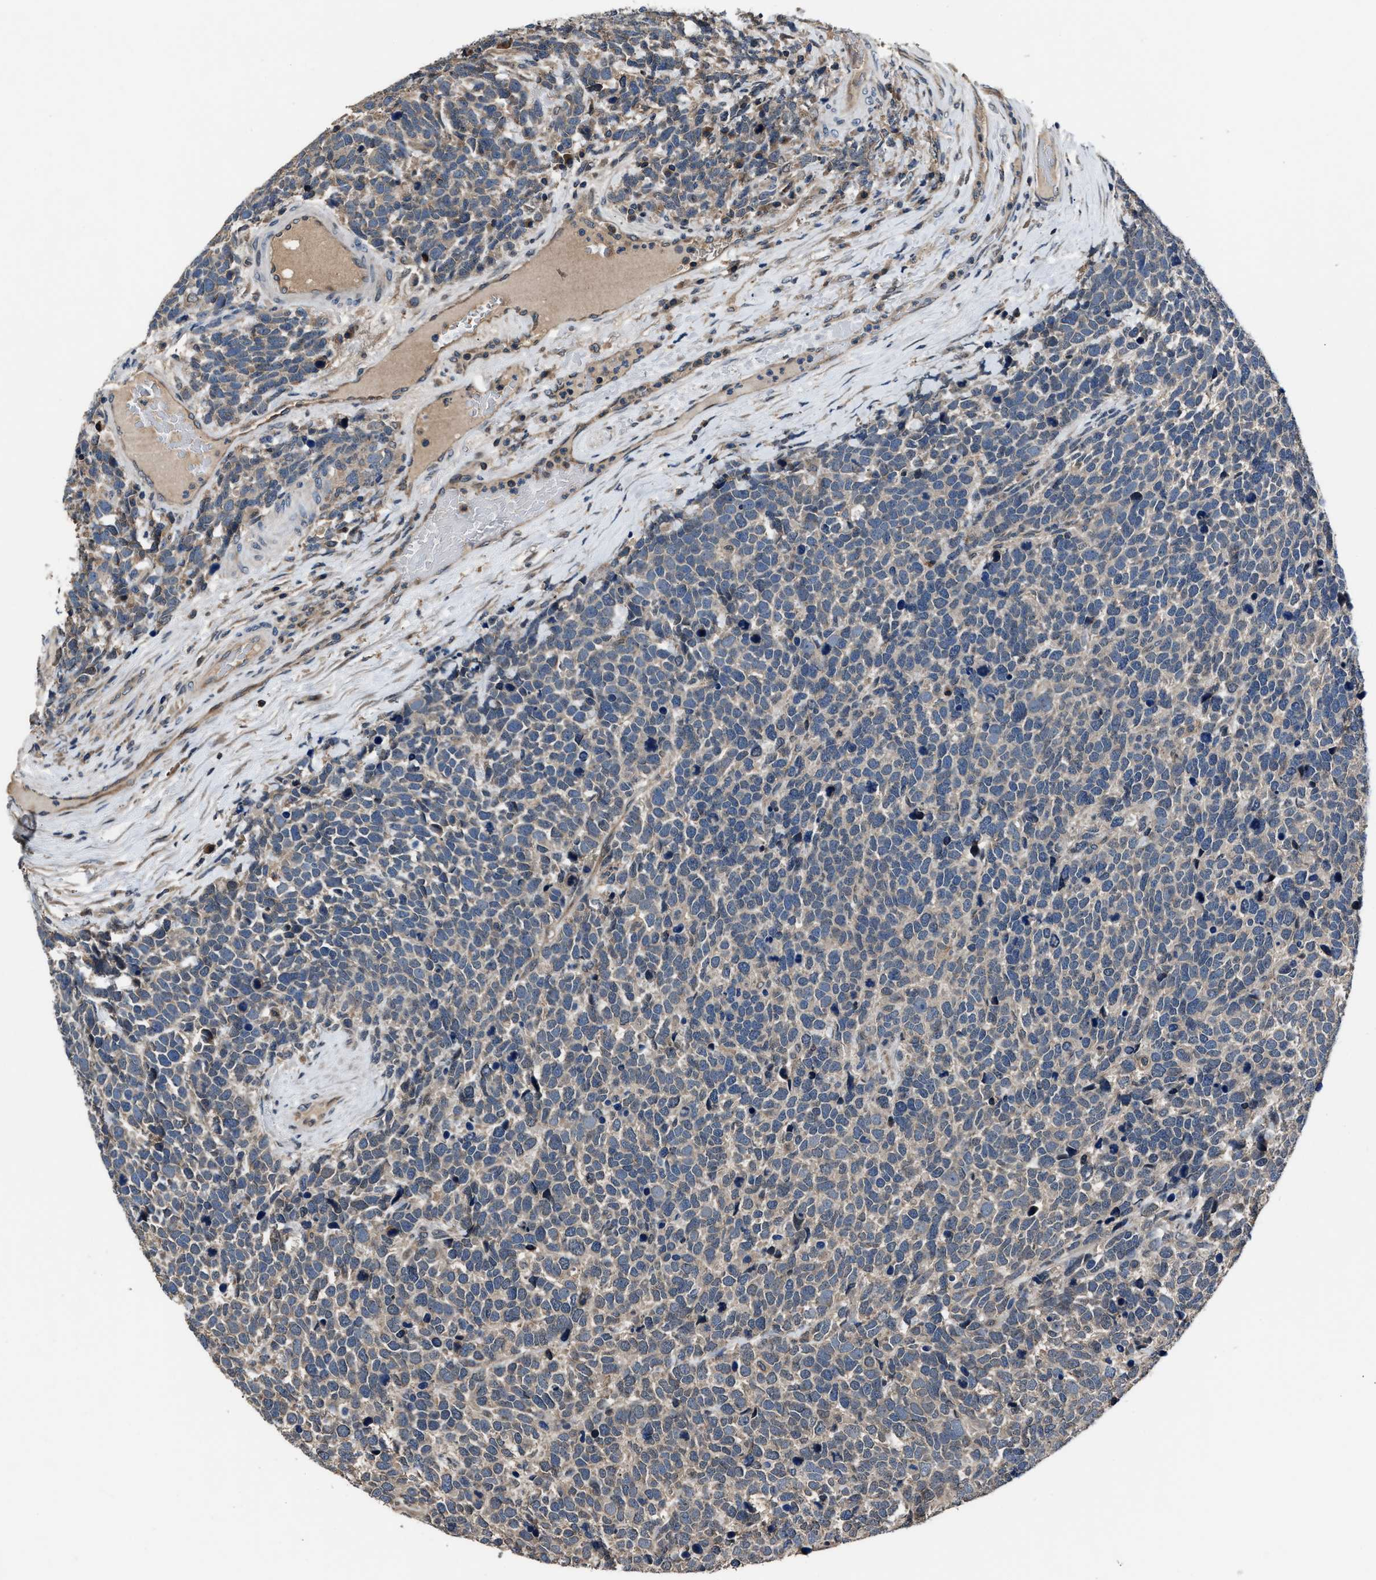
{"staining": {"intensity": "weak", "quantity": "25%-75%", "location": "cytoplasmic/membranous"}, "tissue": "urothelial cancer", "cell_type": "Tumor cells", "image_type": "cancer", "snomed": [{"axis": "morphology", "description": "Urothelial carcinoma, High grade"}, {"axis": "topography", "description": "Urinary bladder"}], "caption": "Immunohistochemistry staining of urothelial cancer, which shows low levels of weak cytoplasmic/membranous staining in about 25%-75% of tumor cells indicating weak cytoplasmic/membranous protein staining. The staining was performed using DAB (3,3'-diaminobenzidine) (brown) for protein detection and nuclei were counterstained in hematoxylin (blue).", "gene": "TNRC18", "patient": {"sex": "female", "age": 82}}